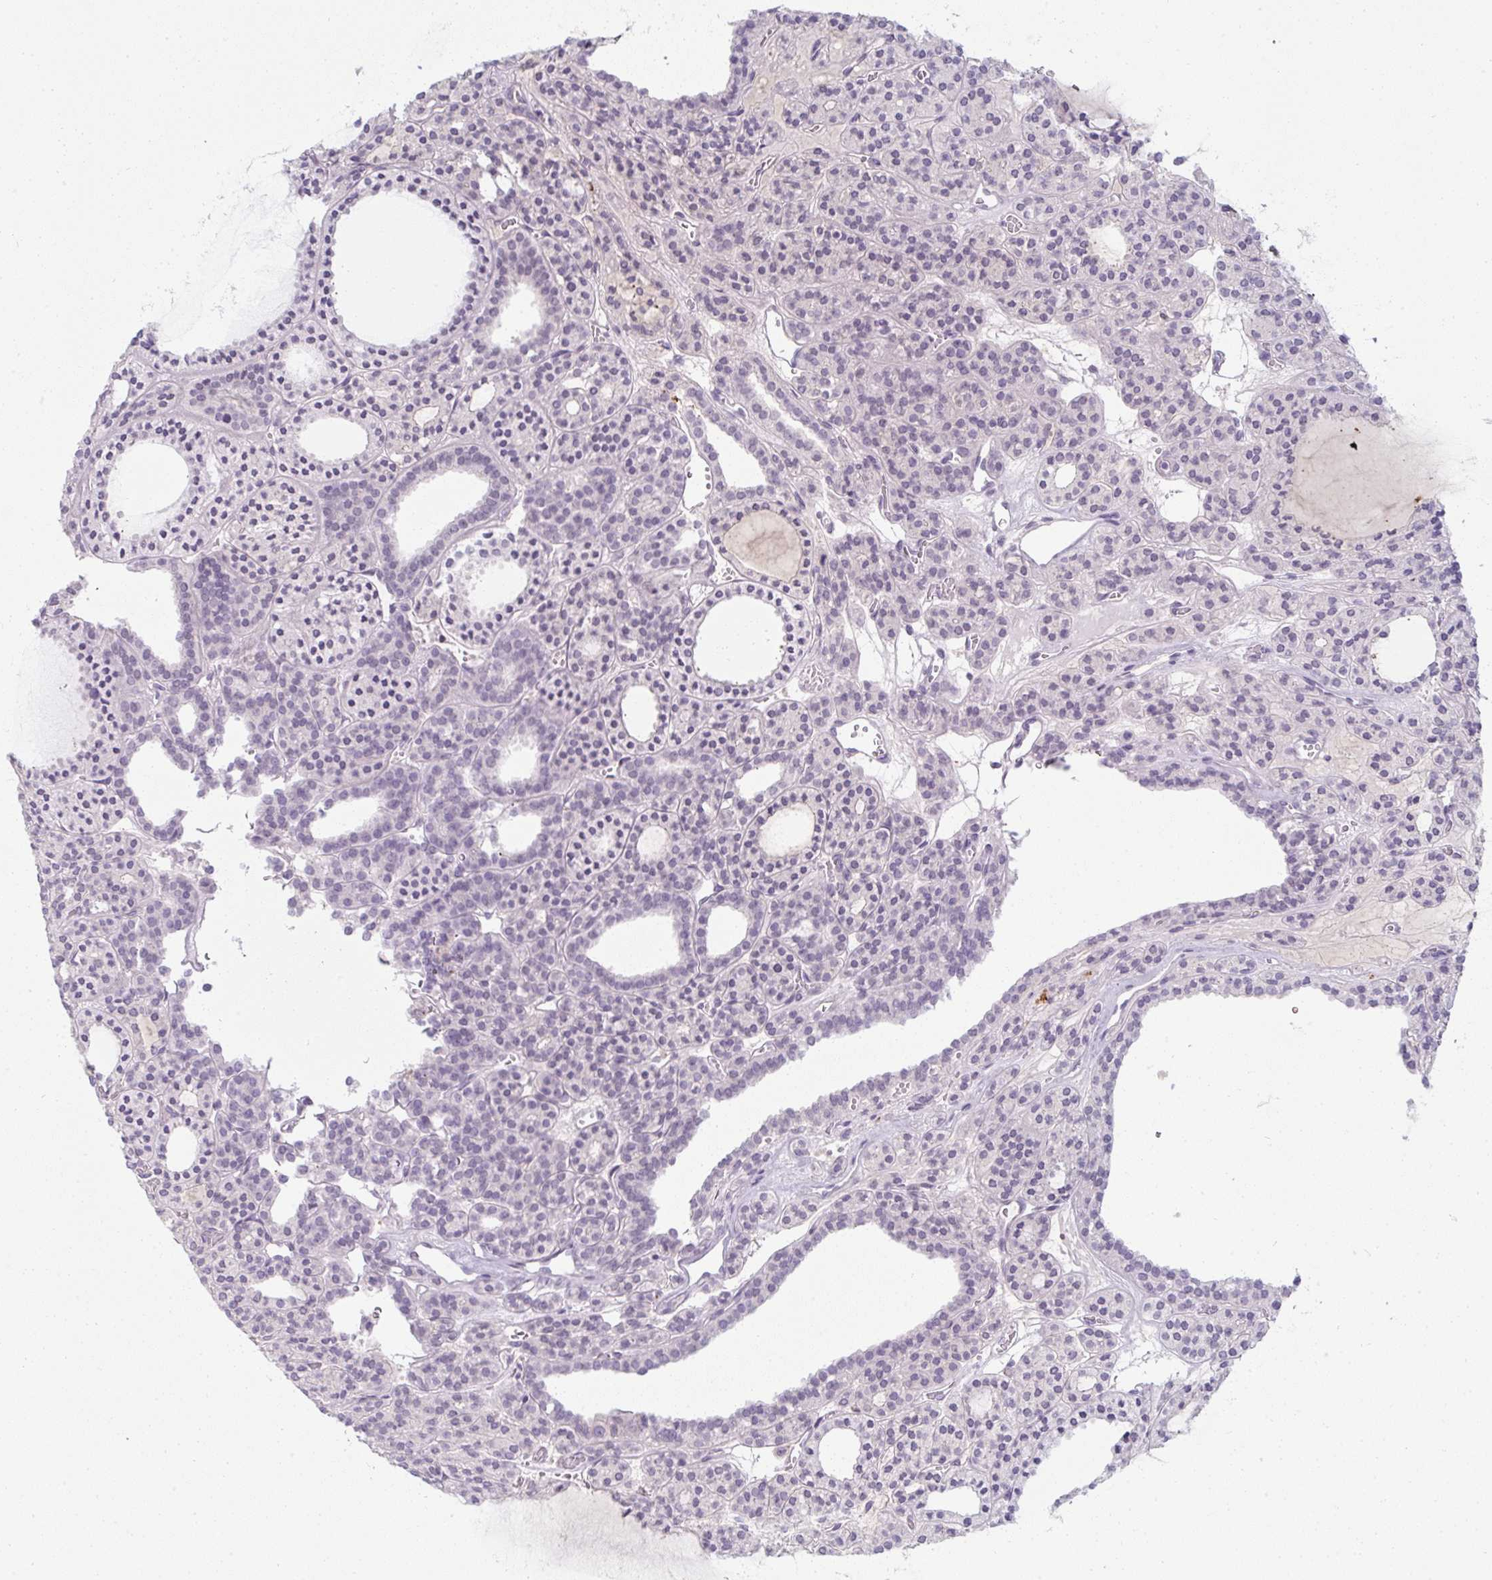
{"staining": {"intensity": "negative", "quantity": "none", "location": "none"}, "tissue": "thyroid cancer", "cell_type": "Tumor cells", "image_type": "cancer", "snomed": [{"axis": "morphology", "description": "Follicular adenoma carcinoma, NOS"}, {"axis": "topography", "description": "Thyroid gland"}], "caption": "This is a micrograph of immunohistochemistry staining of follicular adenoma carcinoma (thyroid), which shows no positivity in tumor cells.", "gene": "PPFIA4", "patient": {"sex": "female", "age": 63}}